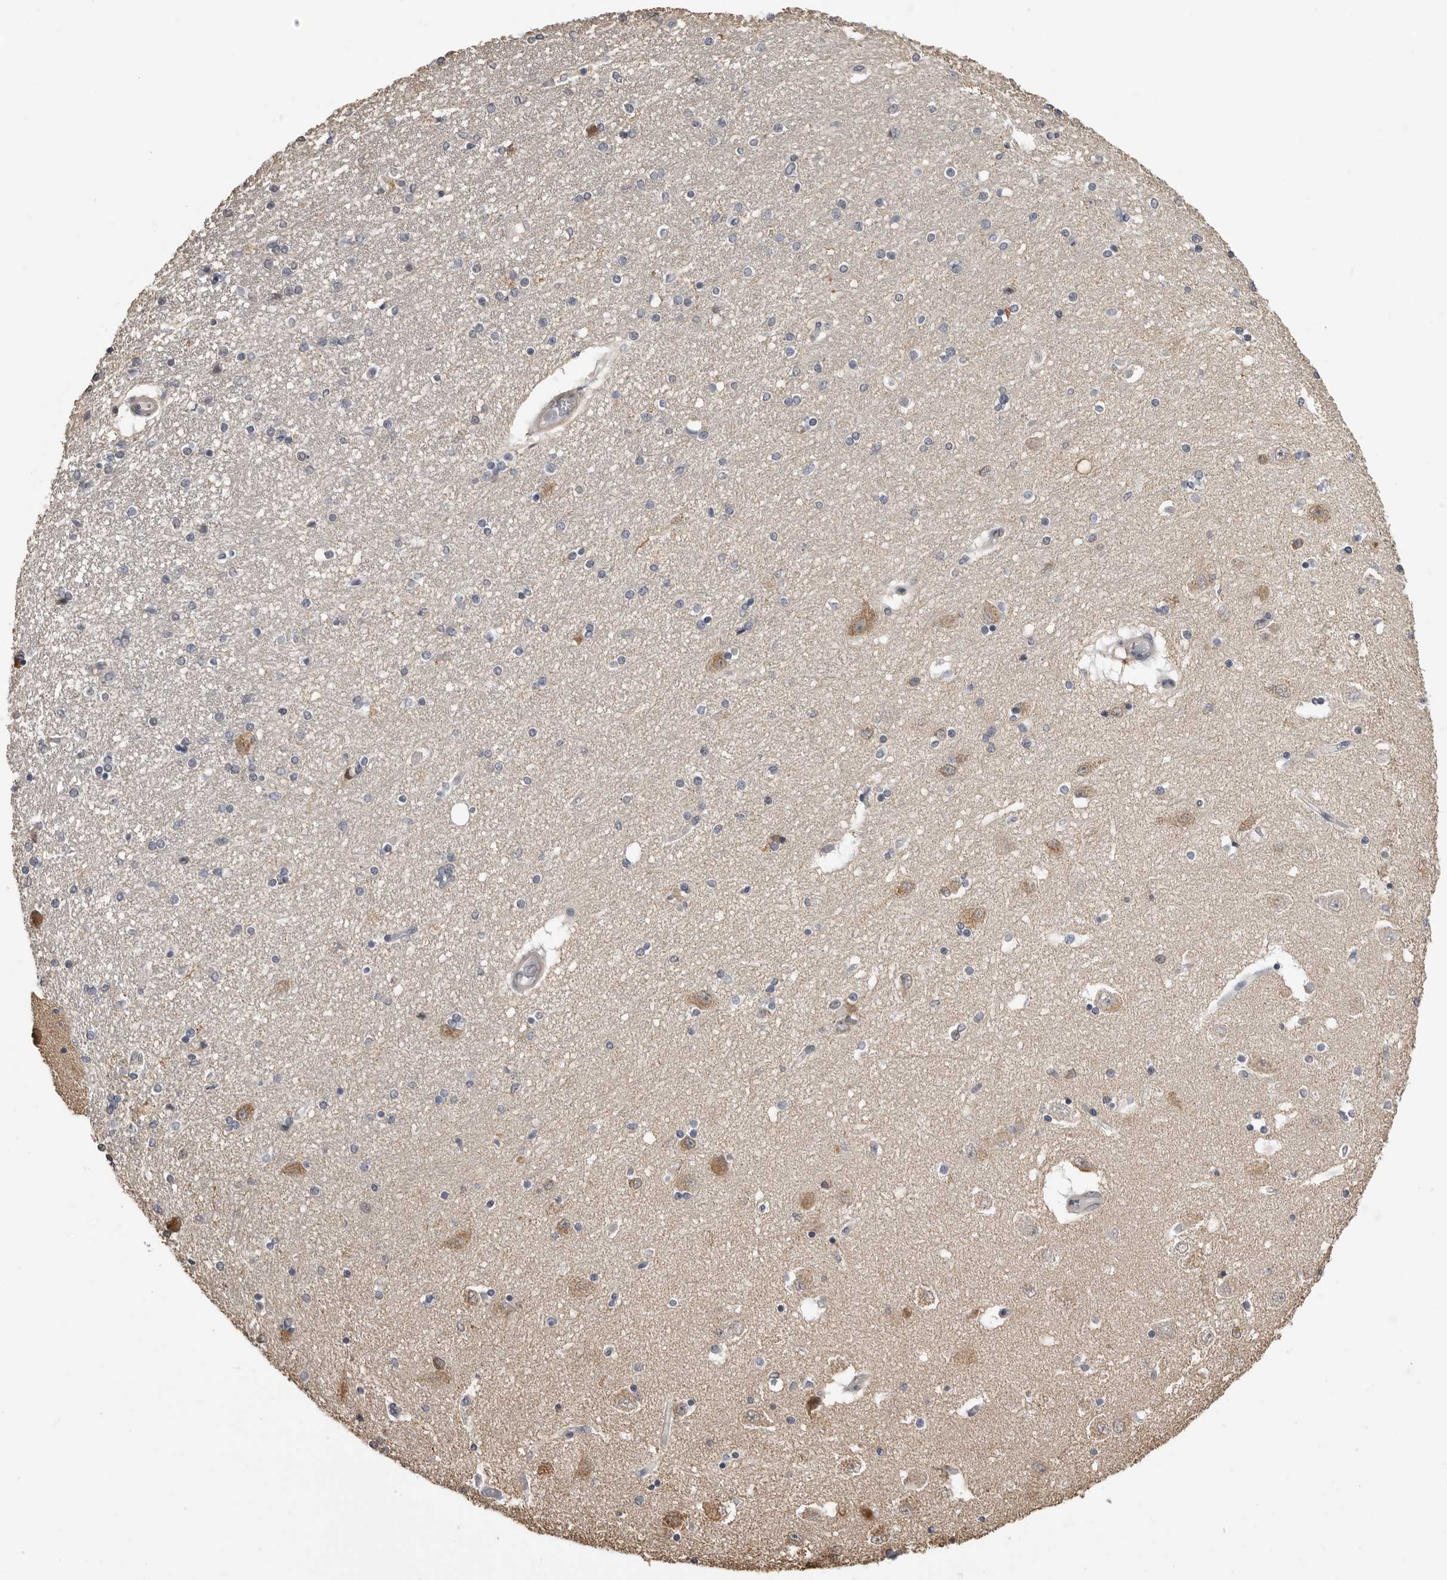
{"staining": {"intensity": "negative", "quantity": "none", "location": "none"}, "tissue": "hippocampus", "cell_type": "Glial cells", "image_type": "normal", "snomed": [{"axis": "morphology", "description": "Normal tissue, NOS"}, {"axis": "topography", "description": "Hippocampus"}], "caption": "An image of human hippocampus is negative for staining in glial cells. (Immunohistochemistry (ihc), brightfield microscopy, high magnification).", "gene": "SMARCC1", "patient": {"sex": "female", "age": 54}}